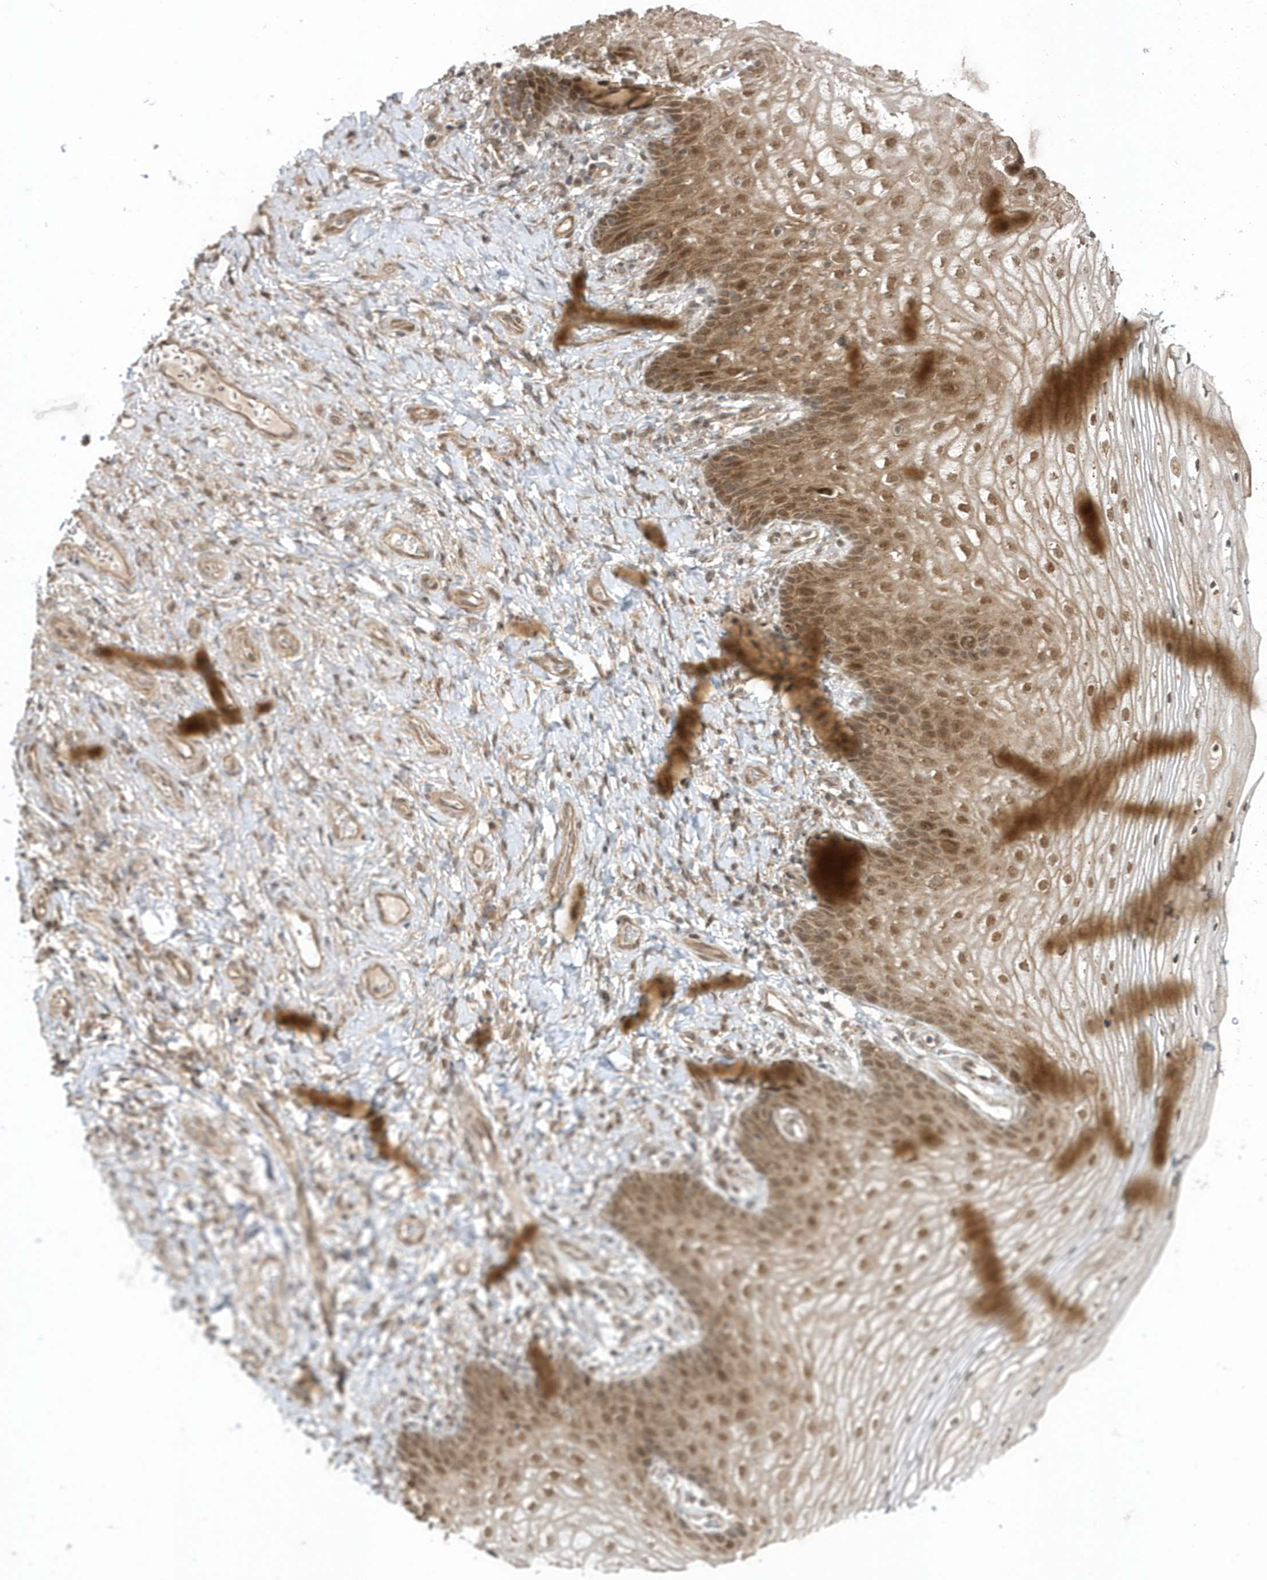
{"staining": {"intensity": "moderate", "quantity": ">75%", "location": "cytoplasmic/membranous,nuclear"}, "tissue": "vagina", "cell_type": "Squamous epithelial cells", "image_type": "normal", "snomed": [{"axis": "morphology", "description": "Normal tissue, NOS"}, {"axis": "topography", "description": "Vagina"}], "caption": "Squamous epithelial cells reveal medium levels of moderate cytoplasmic/membranous,nuclear staining in about >75% of cells in benign vagina. The protein is shown in brown color, while the nuclei are stained blue.", "gene": "MXI1", "patient": {"sex": "female", "age": 60}}